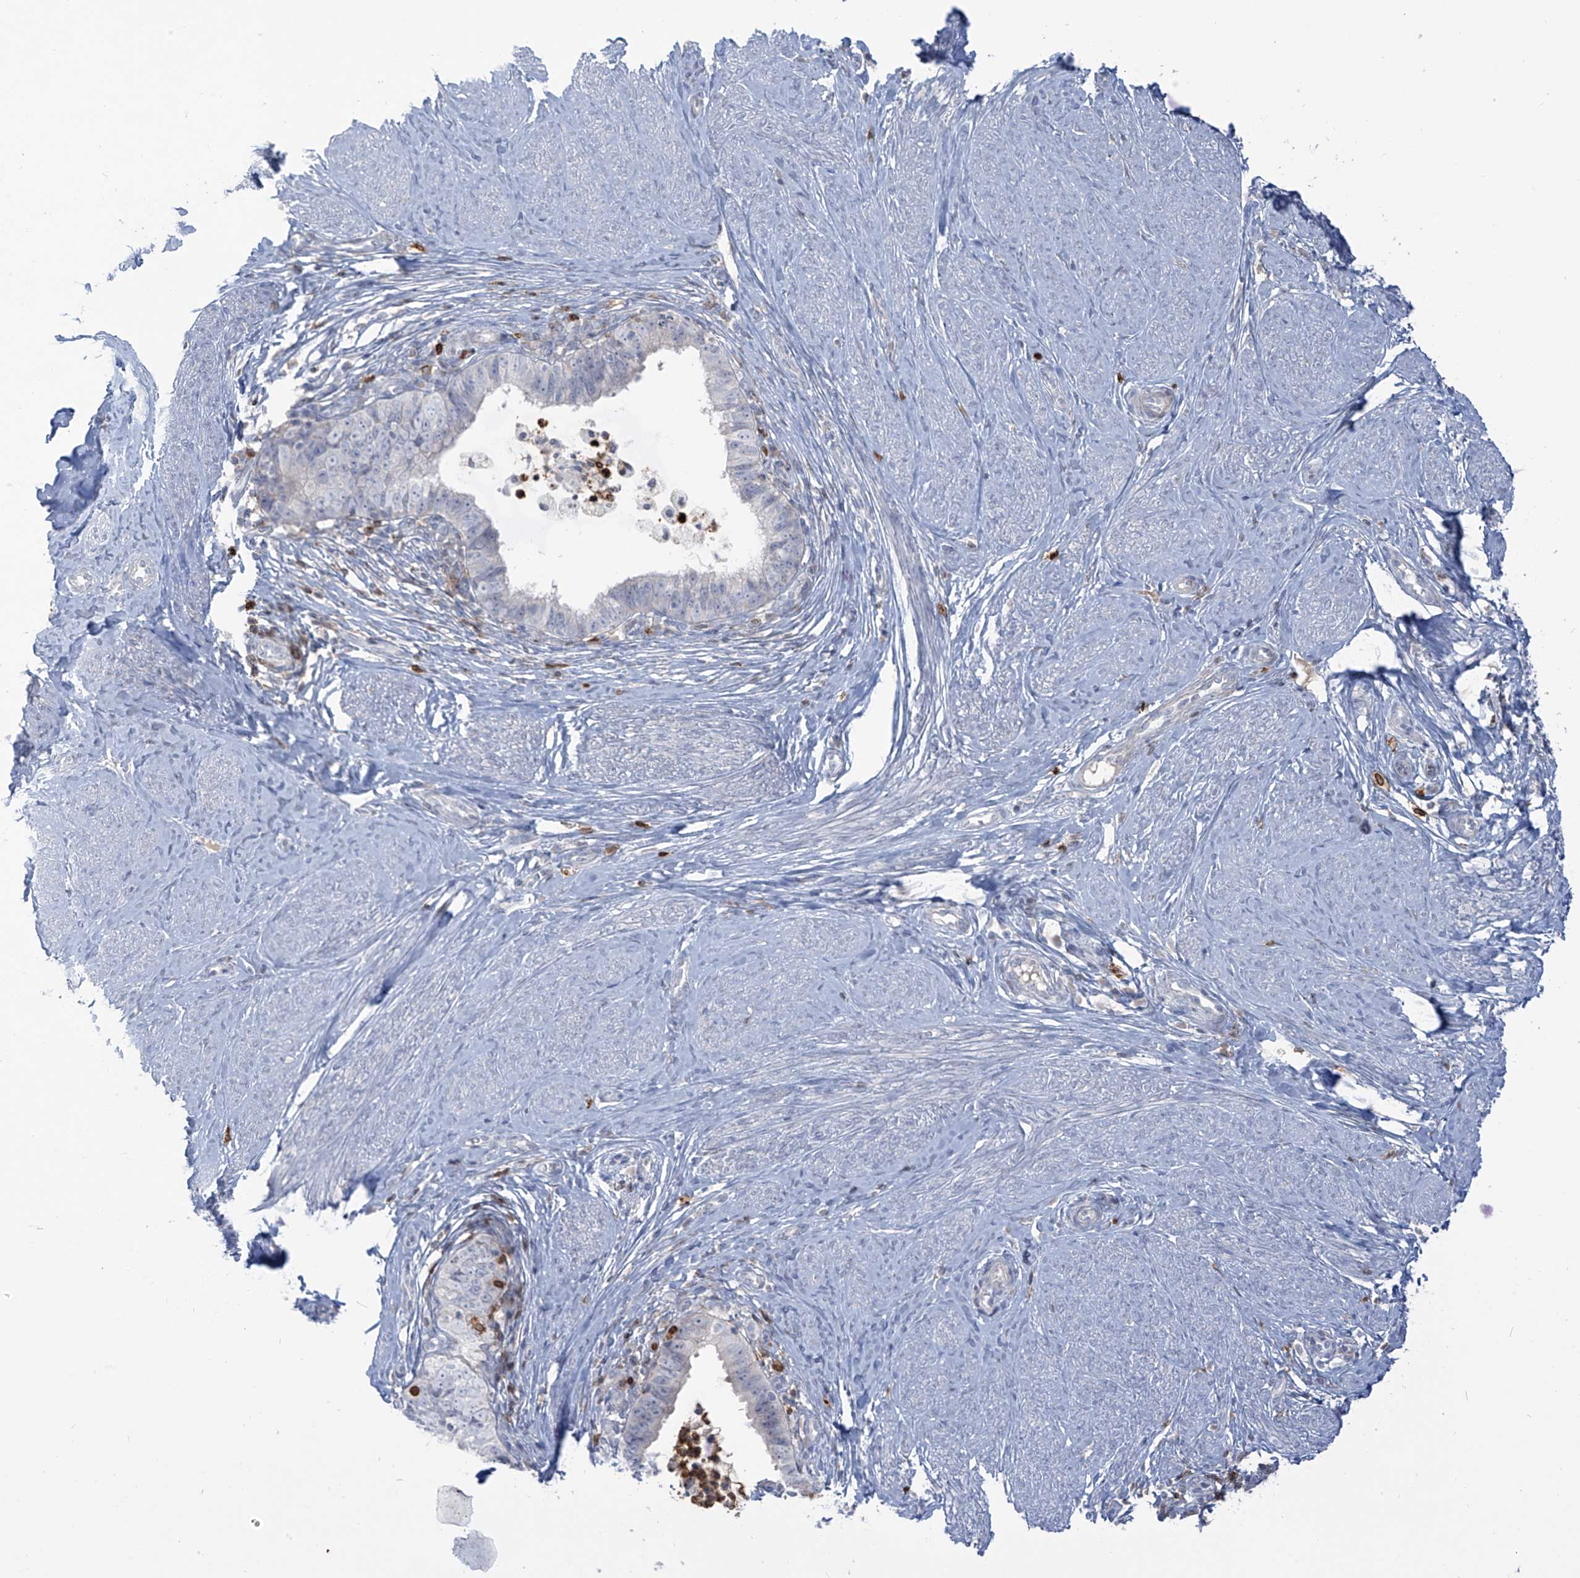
{"staining": {"intensity": "negative", "quantity": "none", "location": "none"}, "tissue": "cervical cancer", "cell_type": "Tumor cells", "image_type": "cancer", "snomed": [{"axis": "morphology", "description": "Adenocarcinoma, NOS"}, {"axis": "topography", "description": "Cervix"}], "caption": "A micrograph of adenocarcinoma (cervical) stained for a protein displays no brown staining in tumor cells.", "gene": "NOTO", "patient": {"sex": "female", "age": 36}}